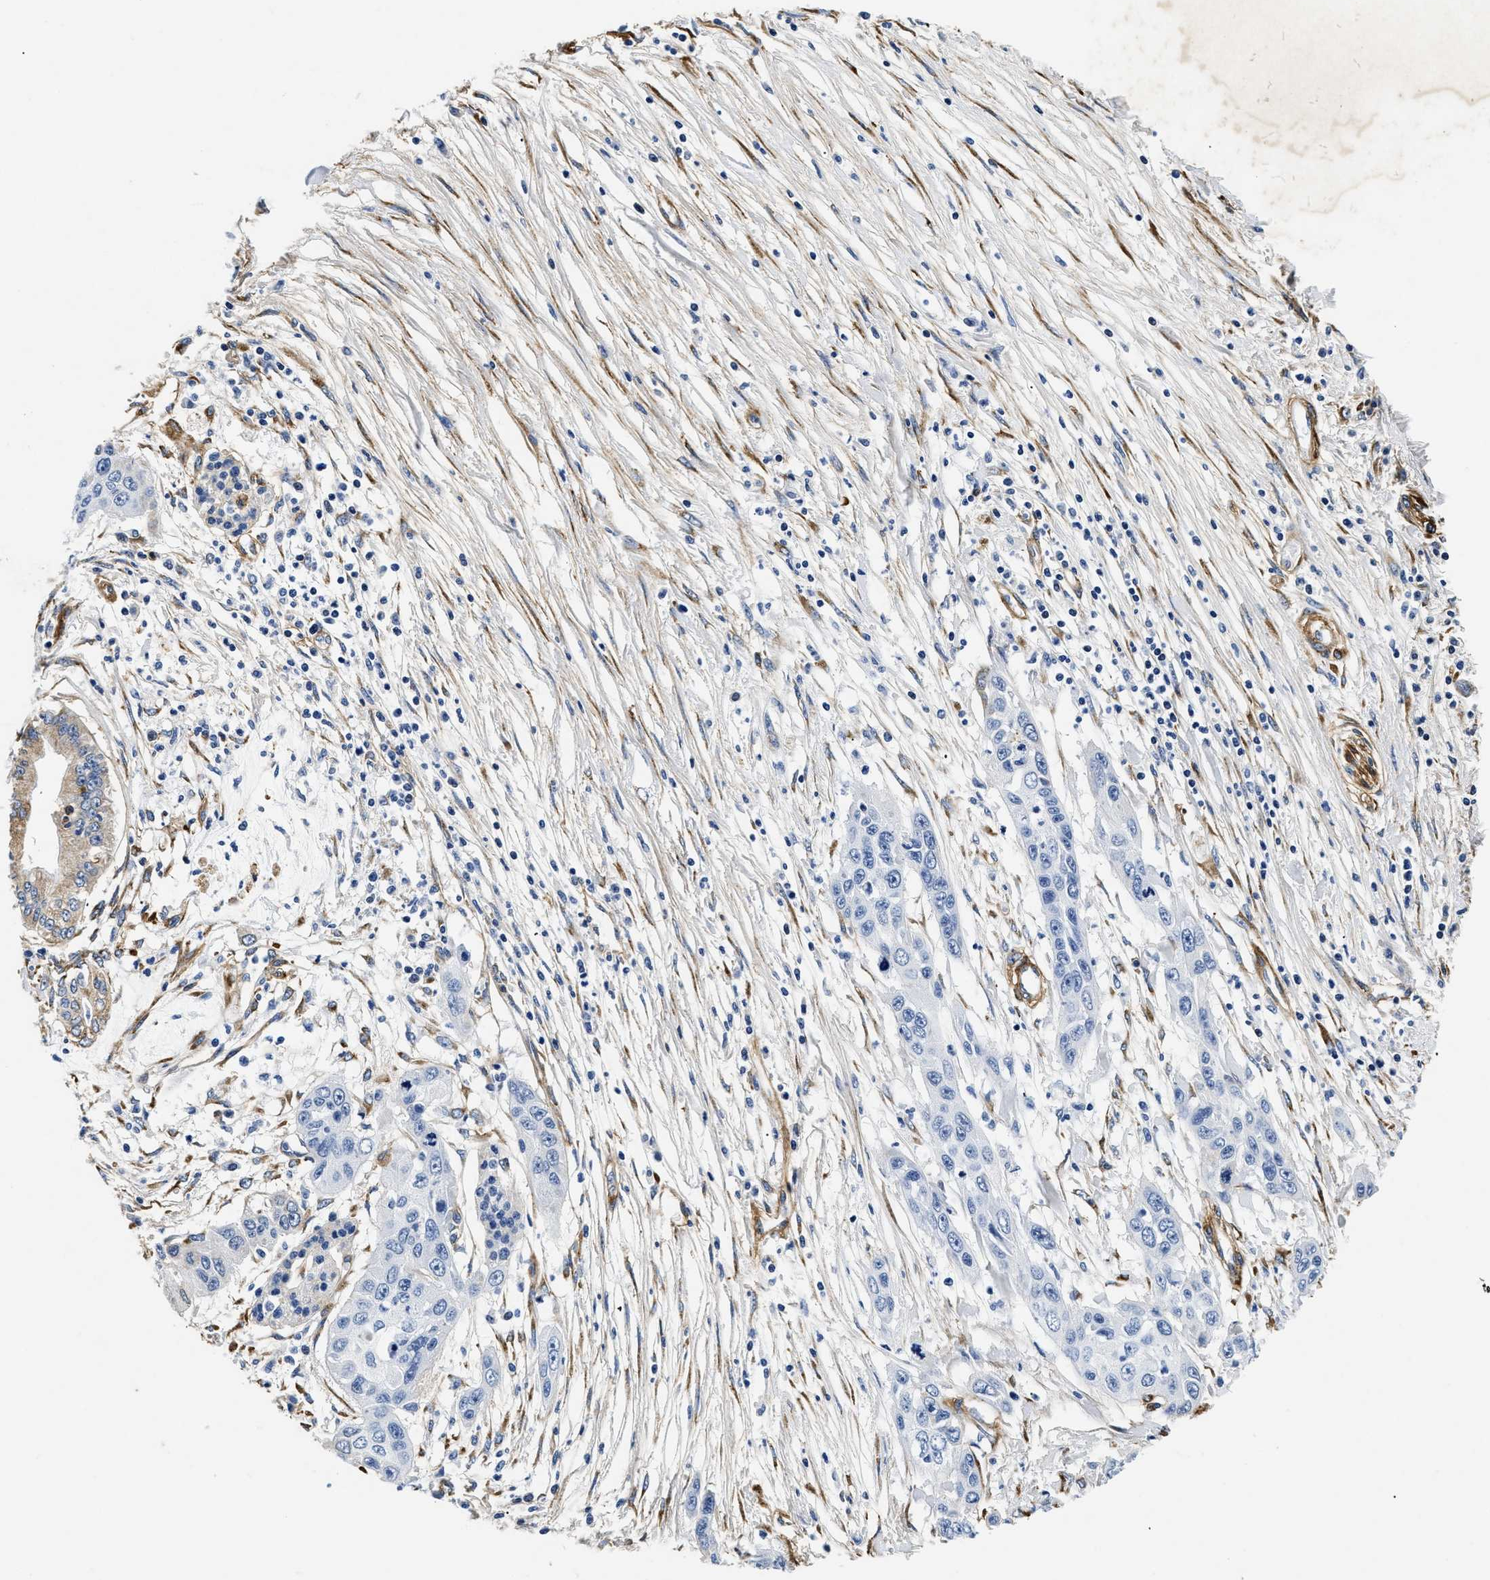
{"staining": {"intensity": "negative", "quantity": "none", "location": "none"}, "tissue": "pancreatic cancer", "cell_type": "Tumor cells", "image_type": "cancer", "snomed": [{"axis": "morphology", "description": "Adenocarcinoma, NOS"}, {"axis": "topography", "description": "Pancreas"}], "caption": "DAB immunohistochemical staining of human pancreatic cancer (adenocarcinoma) reveals no significant staining in tumor cells.", "gene": "LAMA3", "patient": {"sex": "female", "age": 70}}